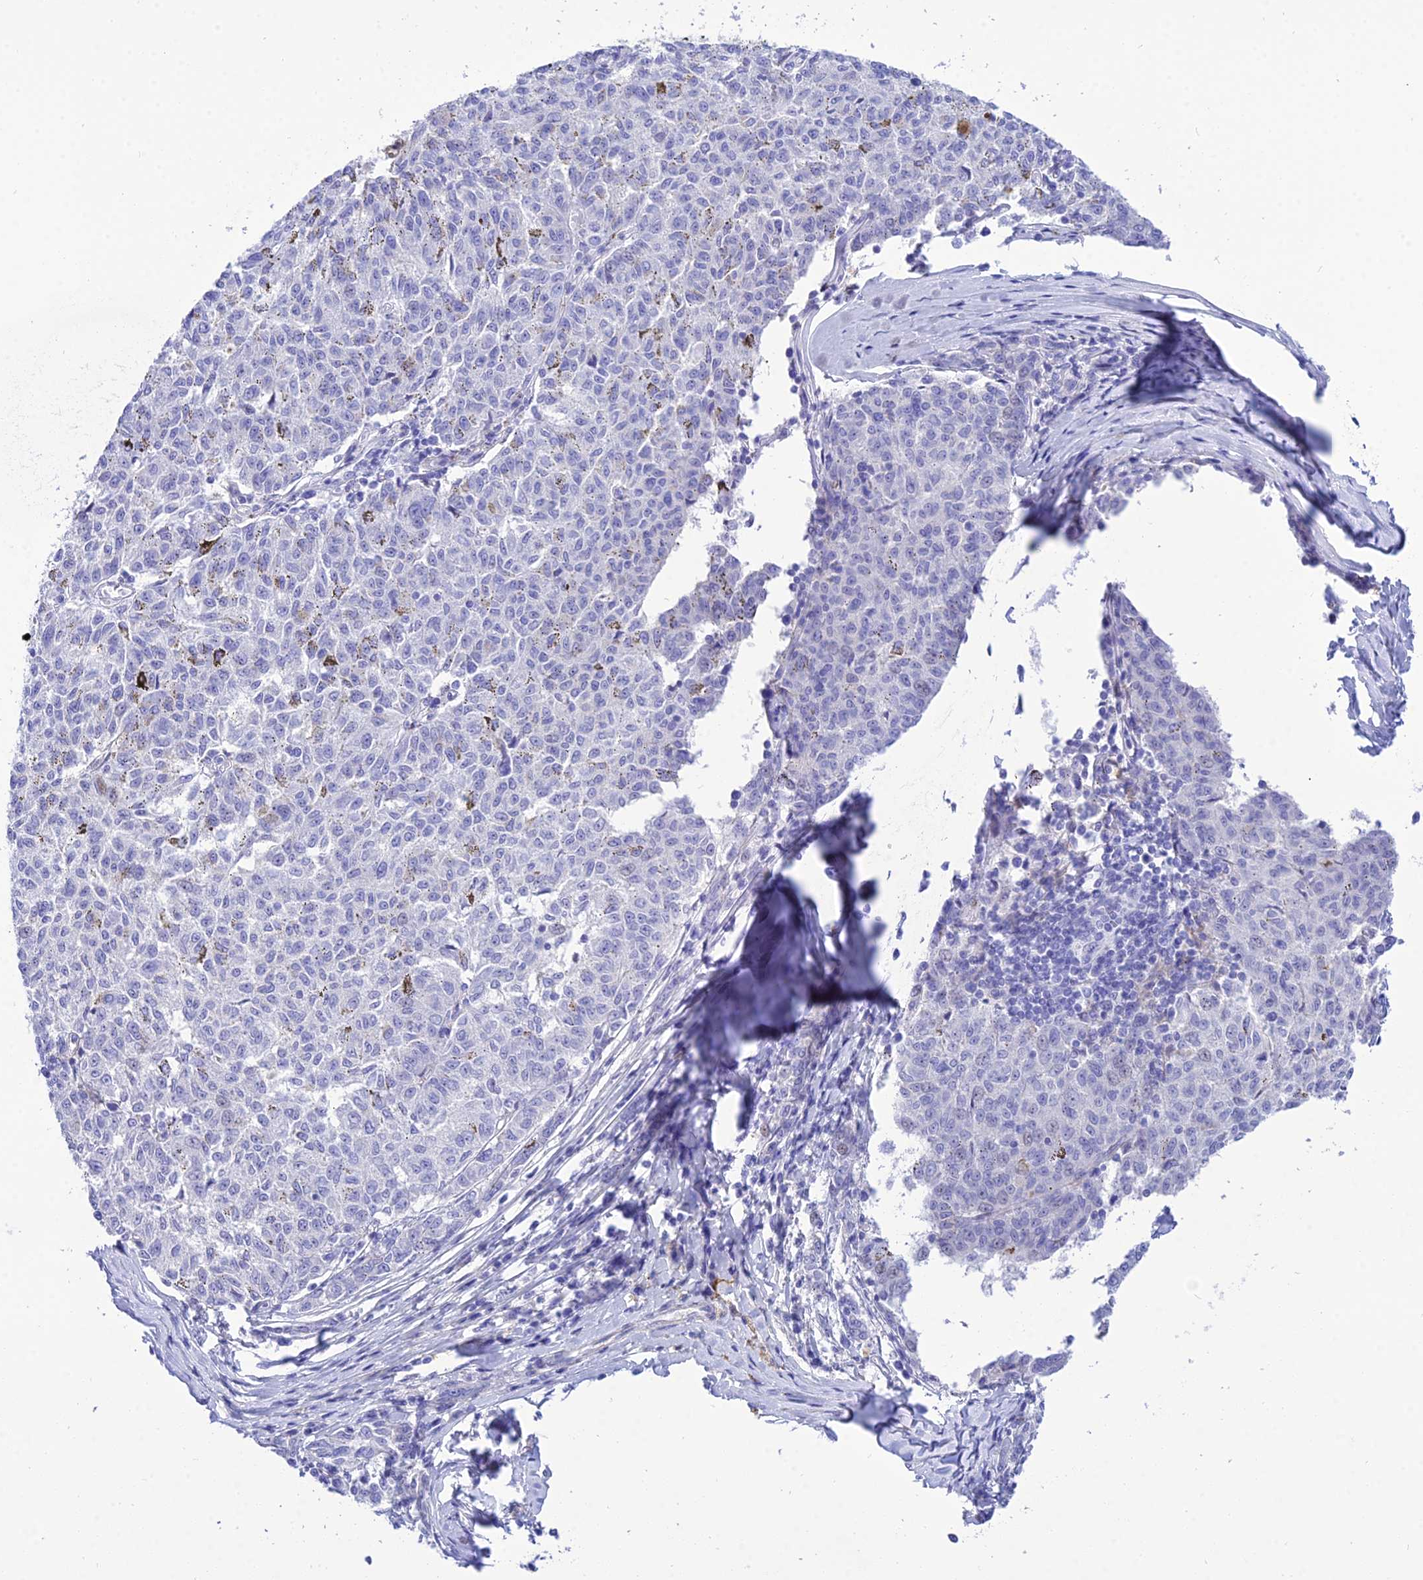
{"staining": {"intensity": "negative", "quantity": "none", "location": "none"}, "tissue": "melanoma", "cell_type": "Tumor cells", "image_type": "cancer", "snomed": [{"axis": "morphology", "description": "Malignant melanoma, NOS"}, {"axis": "topography", "description": "Skin"}], "caption": "A histopathology image of human malignant melanoma is negative for staining in tumor cells. The staining was performed using DAB to visualize the protein expression in brown, while the nuclei were stained in blue with hematoxylin (Magnification: 20x).", "gene": "DEFB107A", "patient": {"sex": "female", "age": 72}}